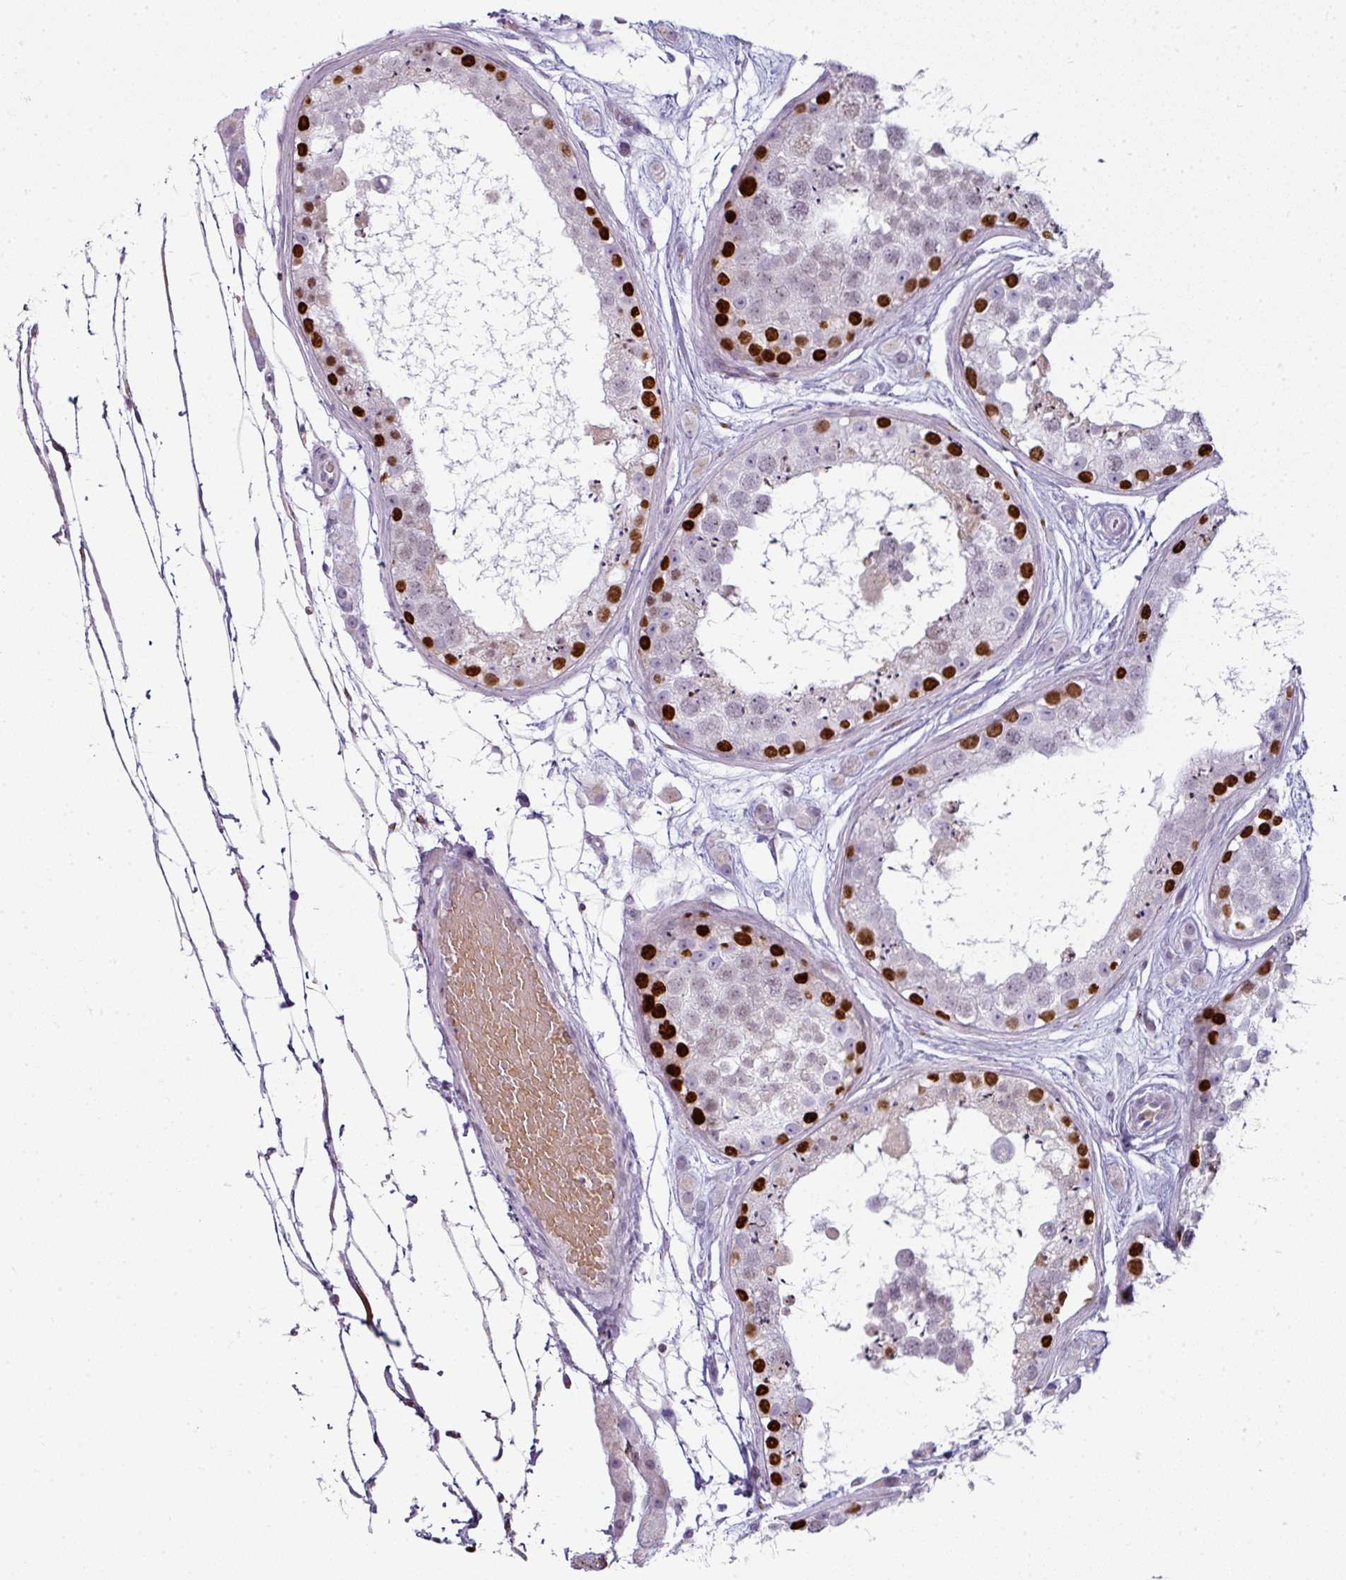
{"staining": {"intensity": "strong", "quantity": "<25%", "location": "nuclear"}, "tissue": "testis", "cell_type": "Cells in seminiferous ducts", "image_type": "normal", "snomed": [{"axis": "morphology", "description": "Normal tissue, NOS"}, {"axis": "topography", "description": "Testis"}], "caption": "IHC histopathology image of normal testis: human testis stained using IHC demonstrates medium levels of strong protein expression localized specifically in the nuclear of cells in seminiferous ducts, appearing as a nuclear brown color.", "gene": "SYT8", "patient": {"sex": "male", "age": 25}}